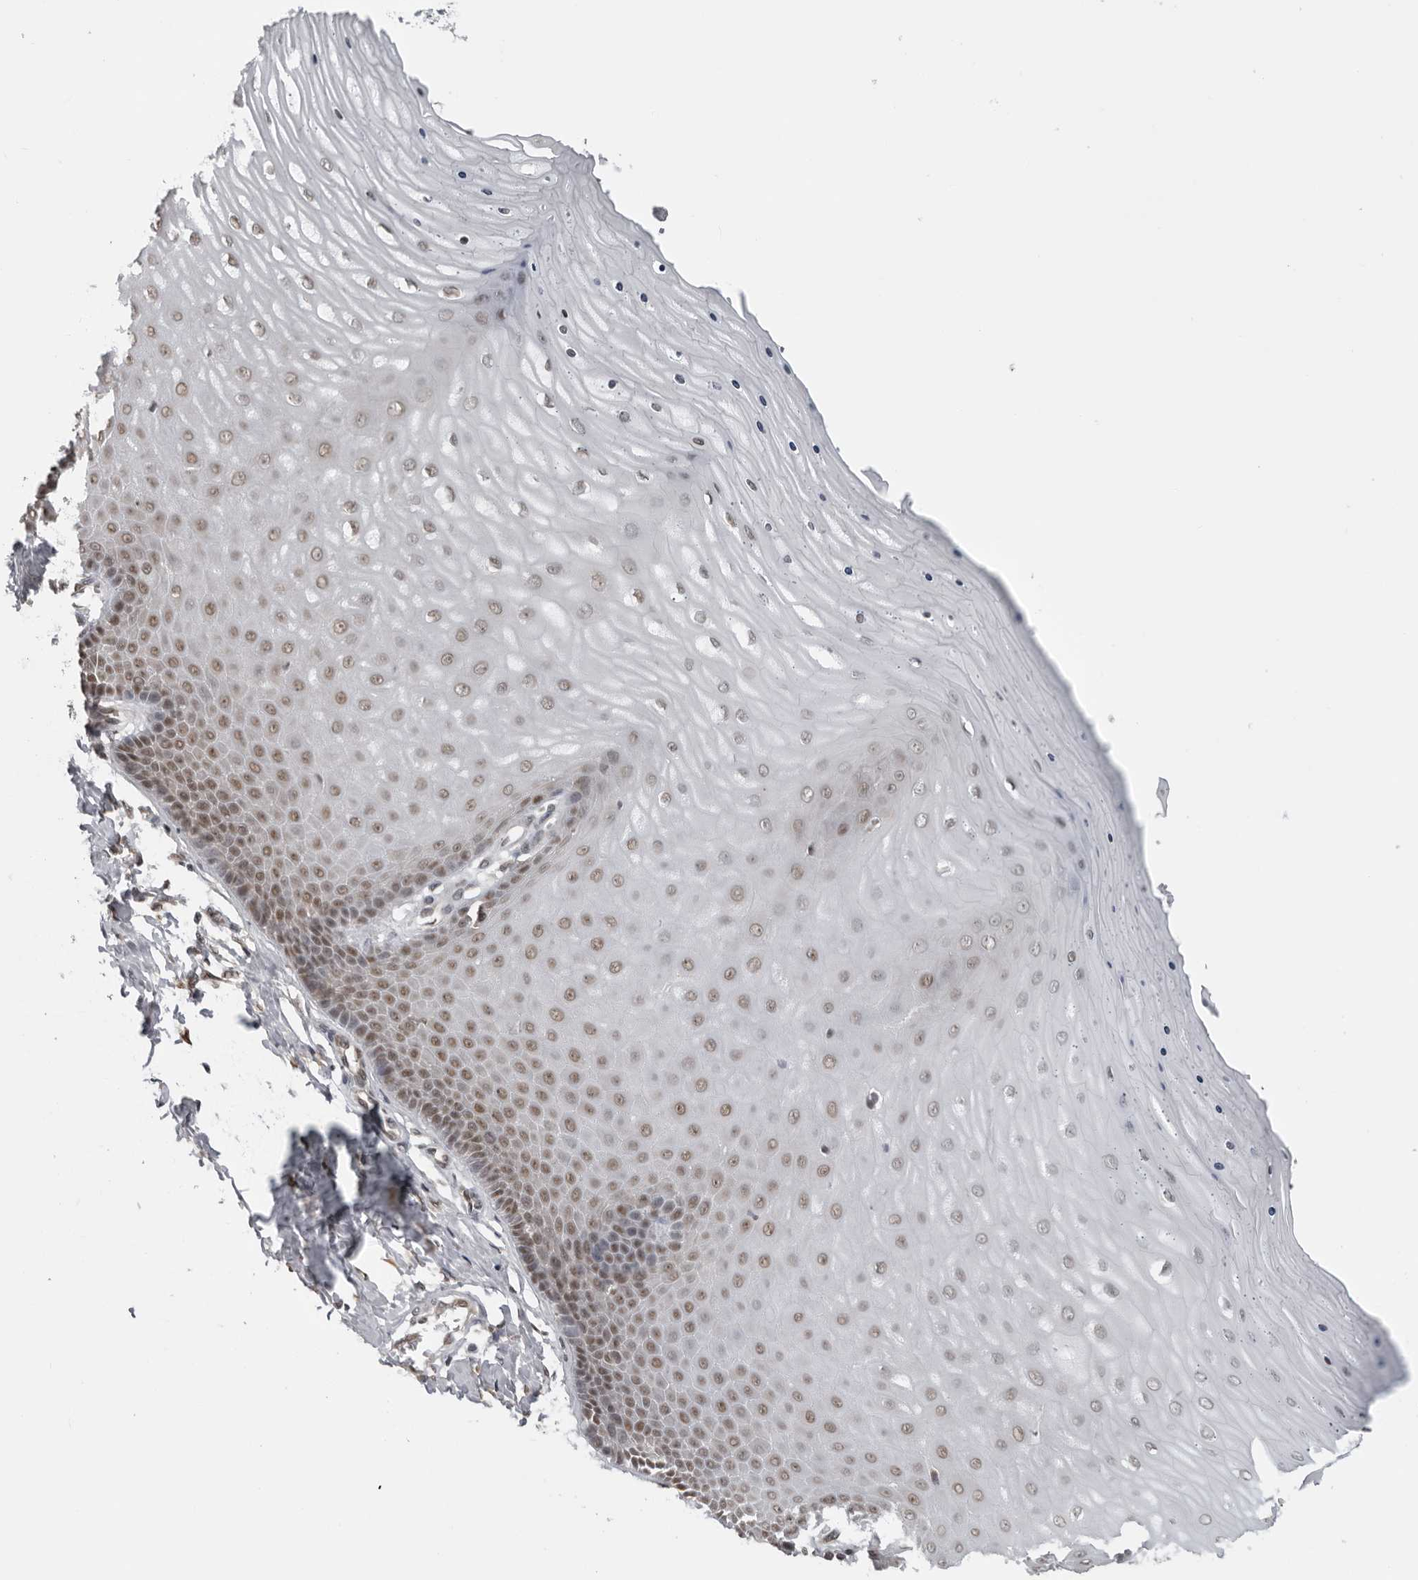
{"staining": {"intensity": "moderate", "quantity": "25%-75%", "location": "nuclear"}, "tissue": "cervix", "cell_type": "Glandular cells", "image_type": "normal", "snomed": [{"axis": "morphology", "description": "Normal tissue, NOS"}, {"axis": "topography", "description": "Cervix"}], "caption": "The micrograph displays staining of unremarkable cervix, revealing moderate nuclear protein staining (brown color) within glandular cells.", "gene": "MAF", "patient": {"sex": "female", "age": 55}}